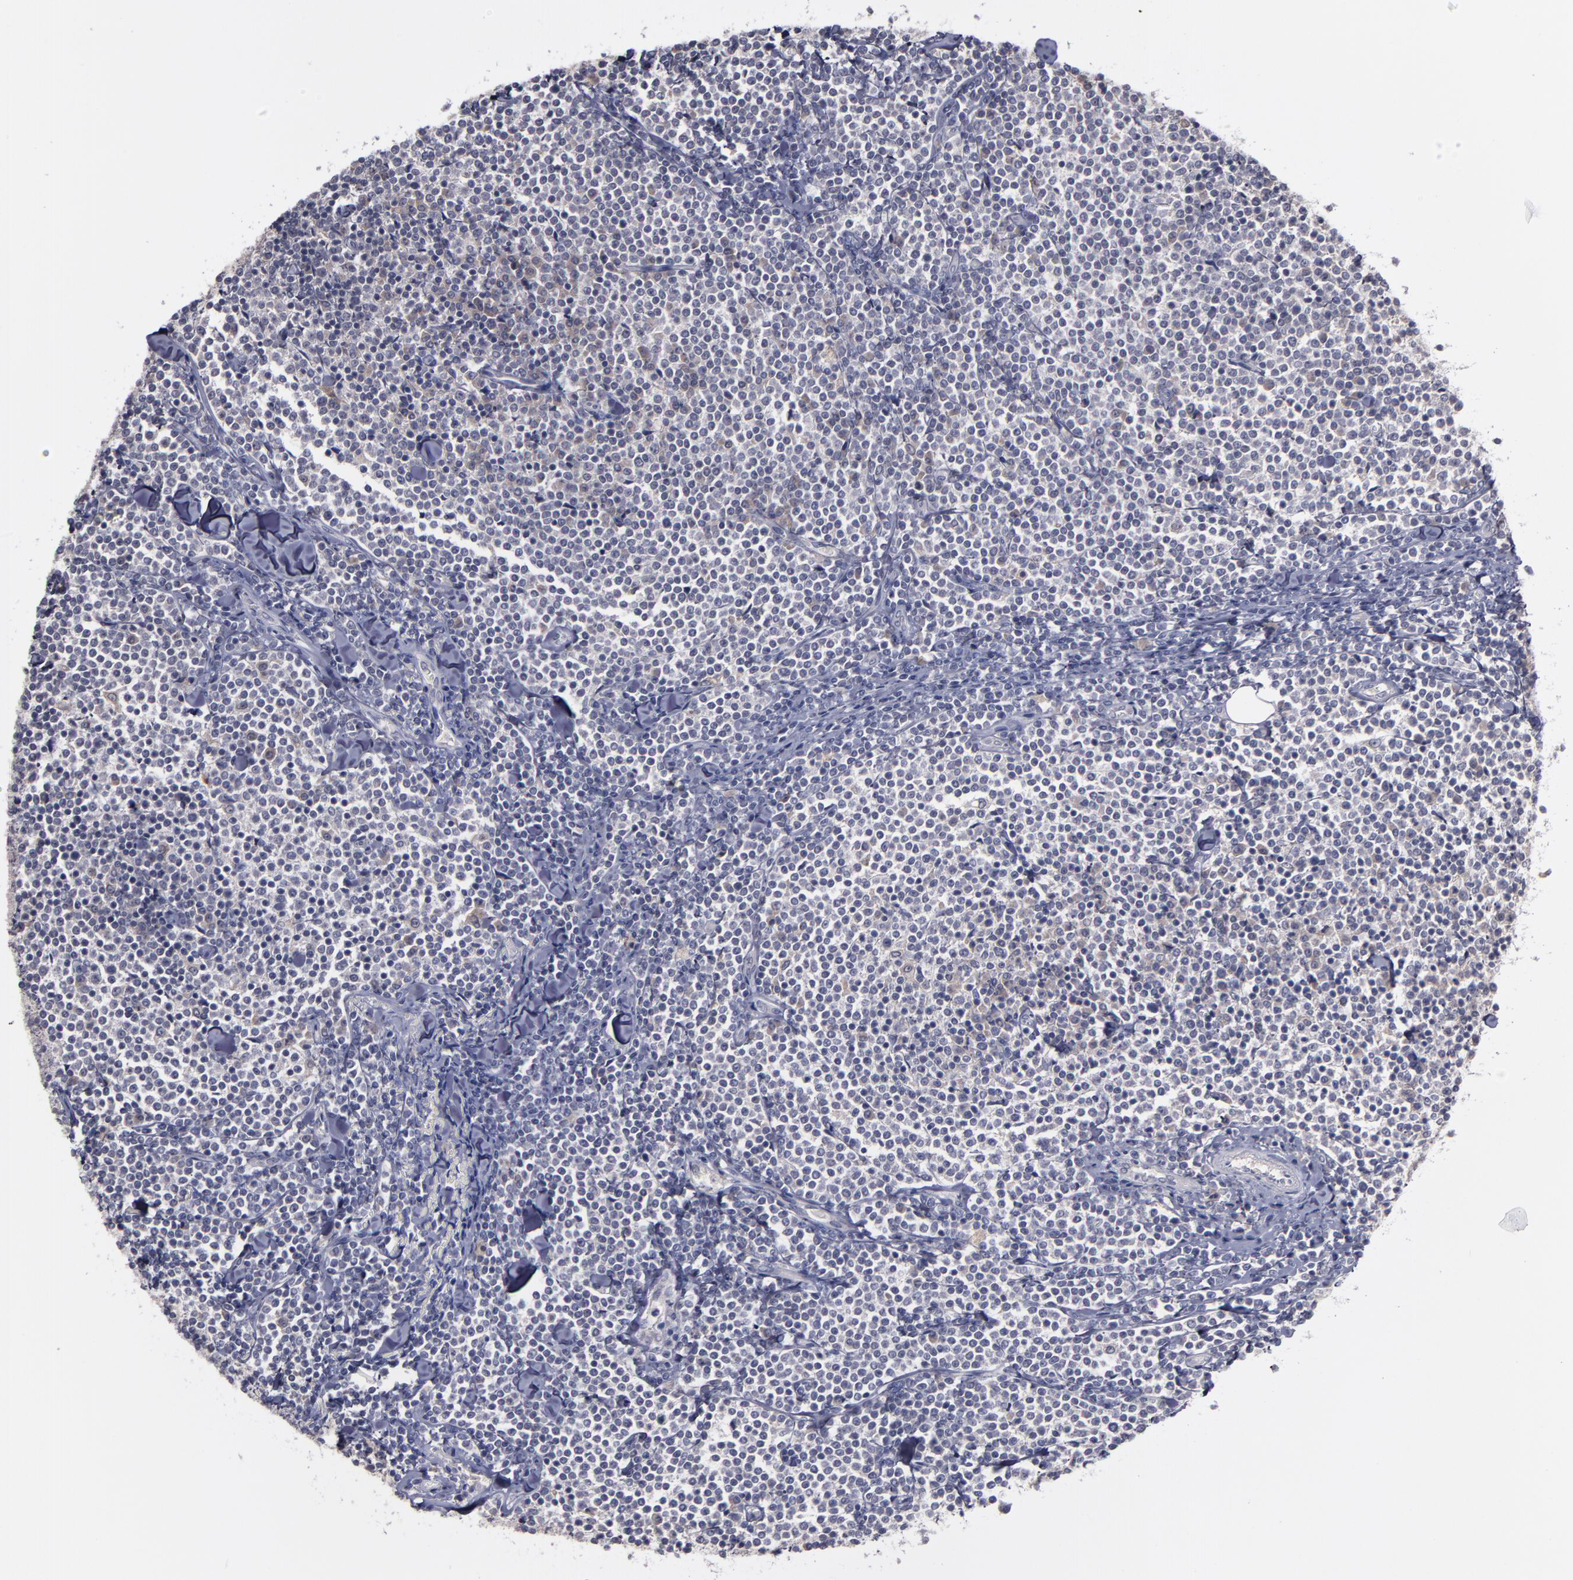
{"staining": {"intensity": "negative", "quantity": "none", "location": "none"}, "tissue": "lymphoma", "cell_type": "Tumor cells", "image_type": "cancer", "snomed": [{"axis": "morphology", "description": "Malignant lymphoma, non-Hodgkin's type, Low grade"}, {"axis": "topography", "description": "Soft tissue"}], "caption": "DAB (3,3'-diaminobenzidine) immunohistochemical staining of malignant lymphoma, non-Hodgkin's type (low-grade) exhibits no significant staining in tumor cells.", "gene": "MMP11", "patient": {"sex": "male", "age": 92}}